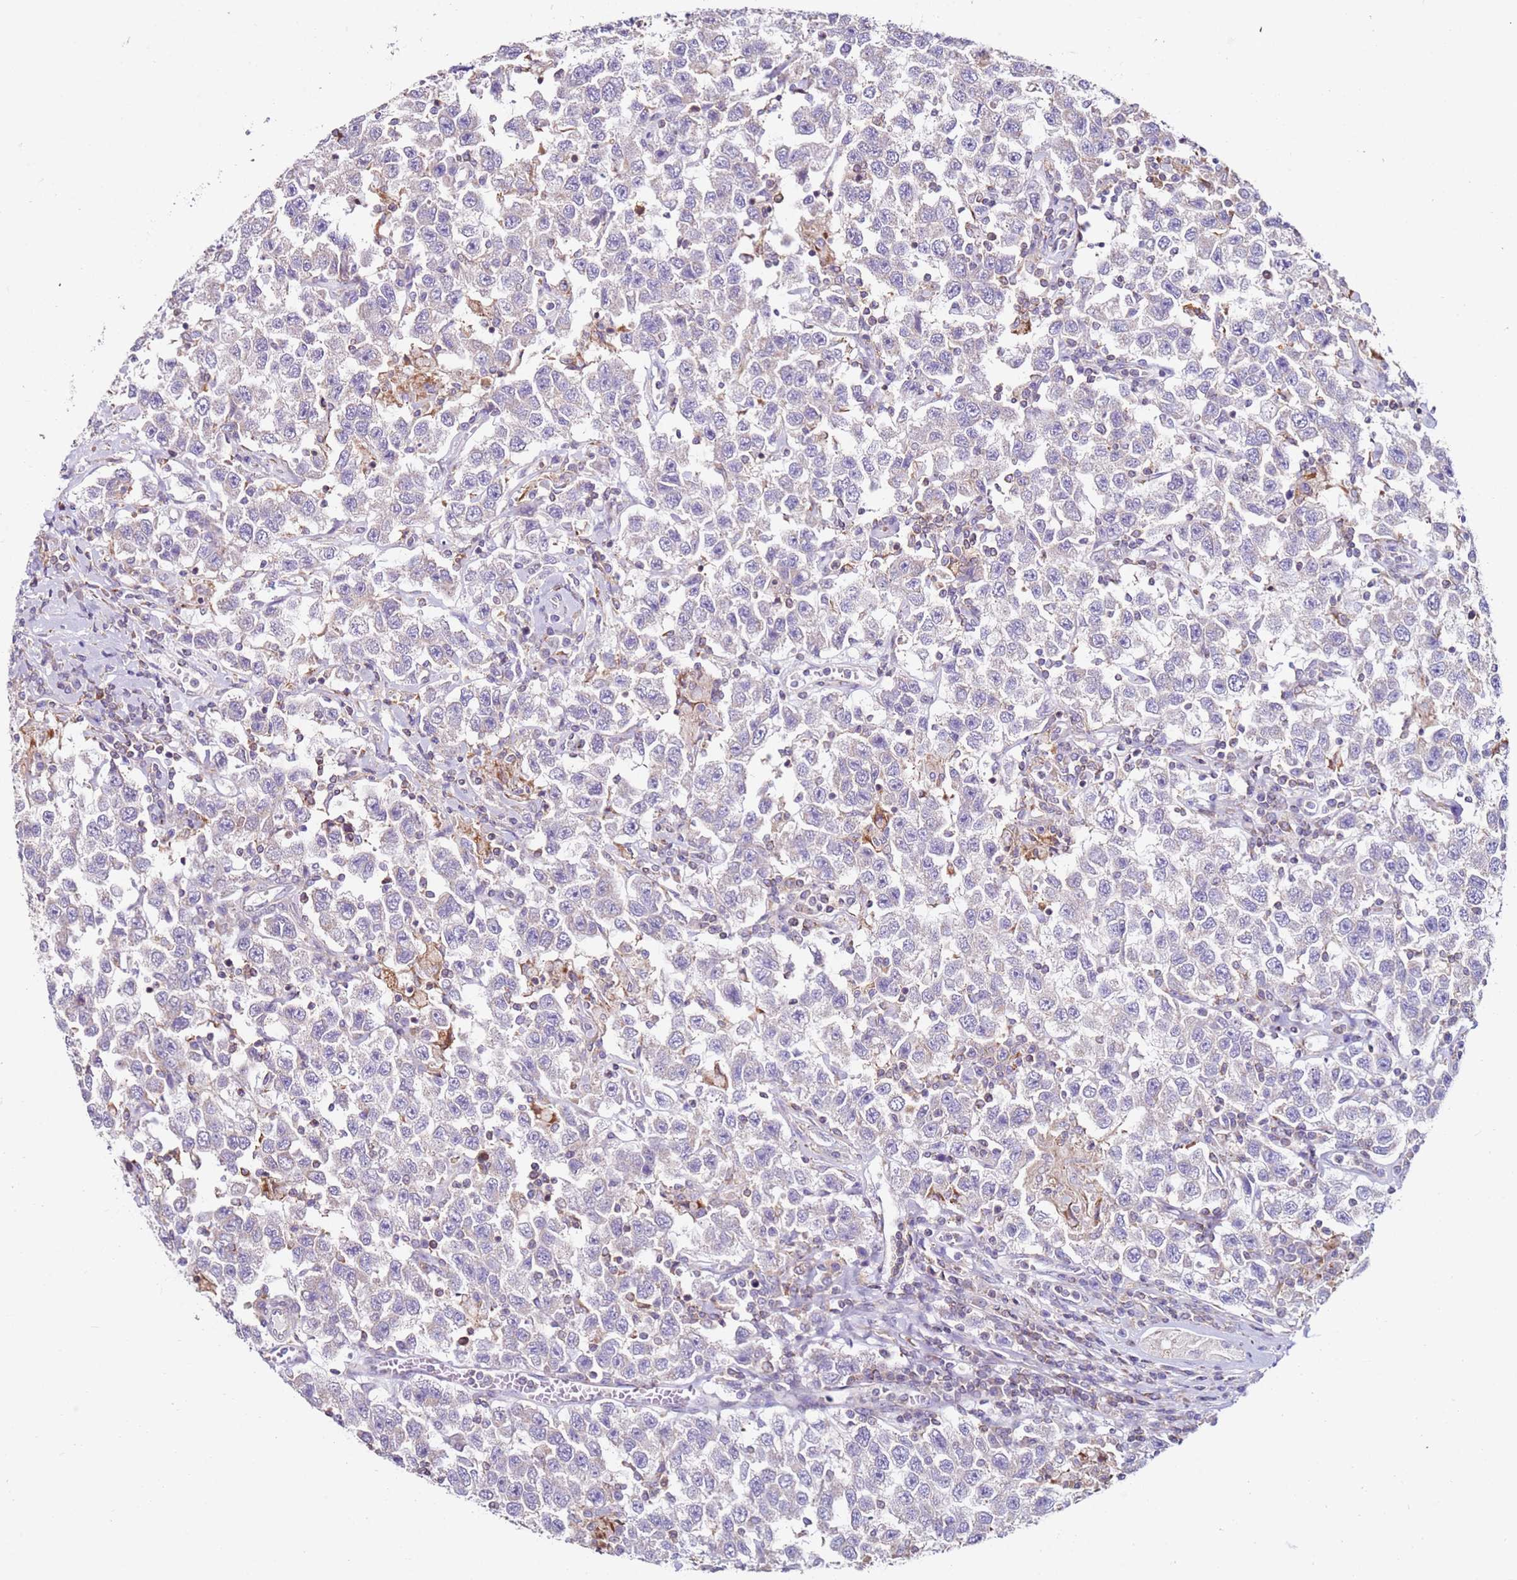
{"staining": {"intensity": "negative", "quantity": "none", "location": "none"}, "tissue": "testis cancer", "cell_type": "Tumor cells", "image_type": "cancer", "snomed": [{"axis": "morphology", "description": "Seminoma, NOS"}, {"axis": "topography", "description": "Testis"}], "caption": "DAB immunohistochemical staining of testis cancer (seminoma) shows no significant positivity in tumor cells. (IHC, brightfield microscopy, high magnification).", "gene": "CNOT9", "patient": {"sex": "male", "age": 41}}